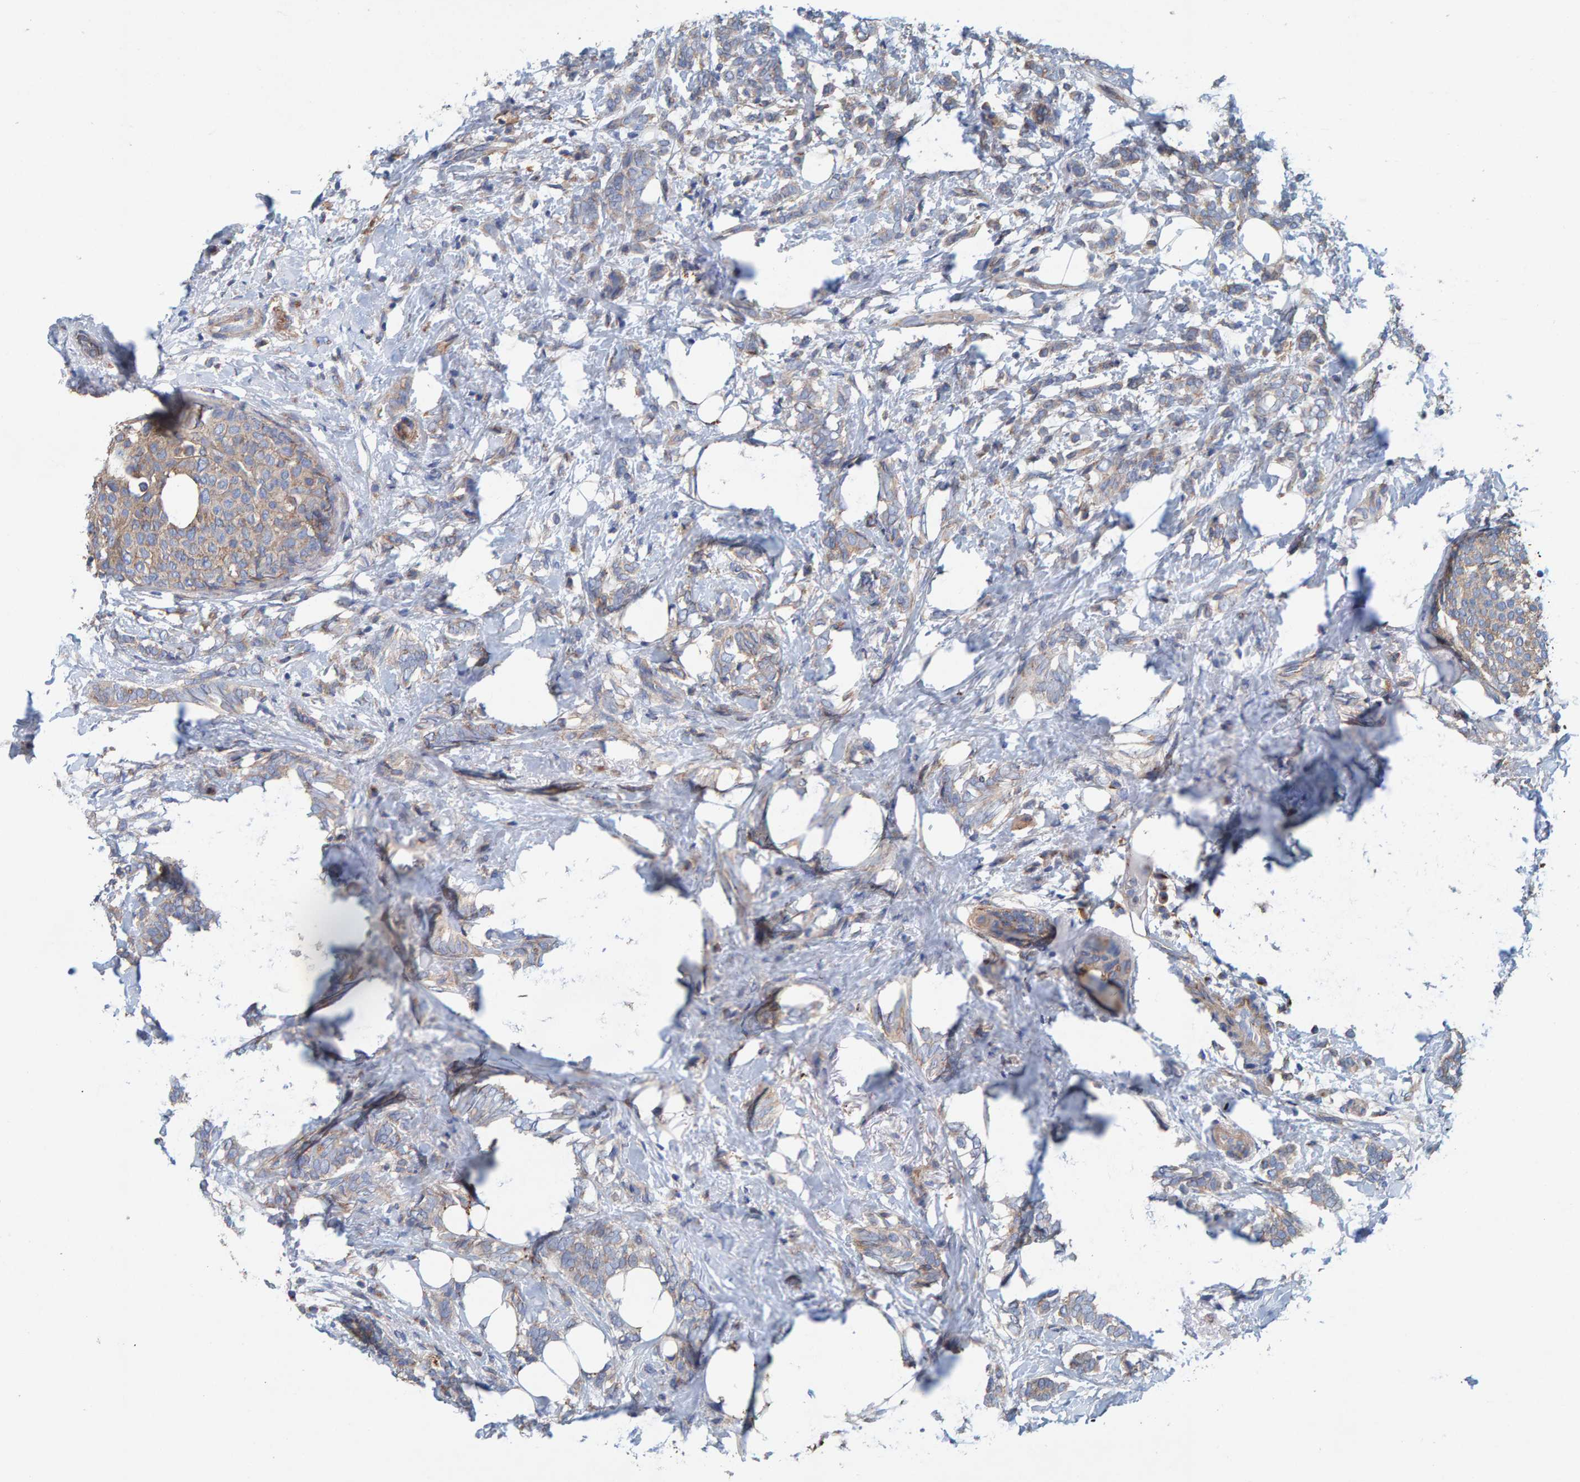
{"staining": {"intensity": "weak", "quantity": ">75%", "location": "cytoplasmic/membranous"}, "tissue": "breast cancer", "cell_type": "Tumor cells", "image_type": "cancer", "snomed": [{"axis": "morphology", "description": "Lobular carcinoma"}, {"axis": "topography", "description": "Breast"}], "caption": "Approximately >75% of tumor cells in human lobular carcinoma (breast) demonstrate weak cytoplasmic/membranous protein positivity as visualized by brown immunohistochemical staining.", "gene": "MKLN1", "patient": {"sex": "female", "age": 50}}